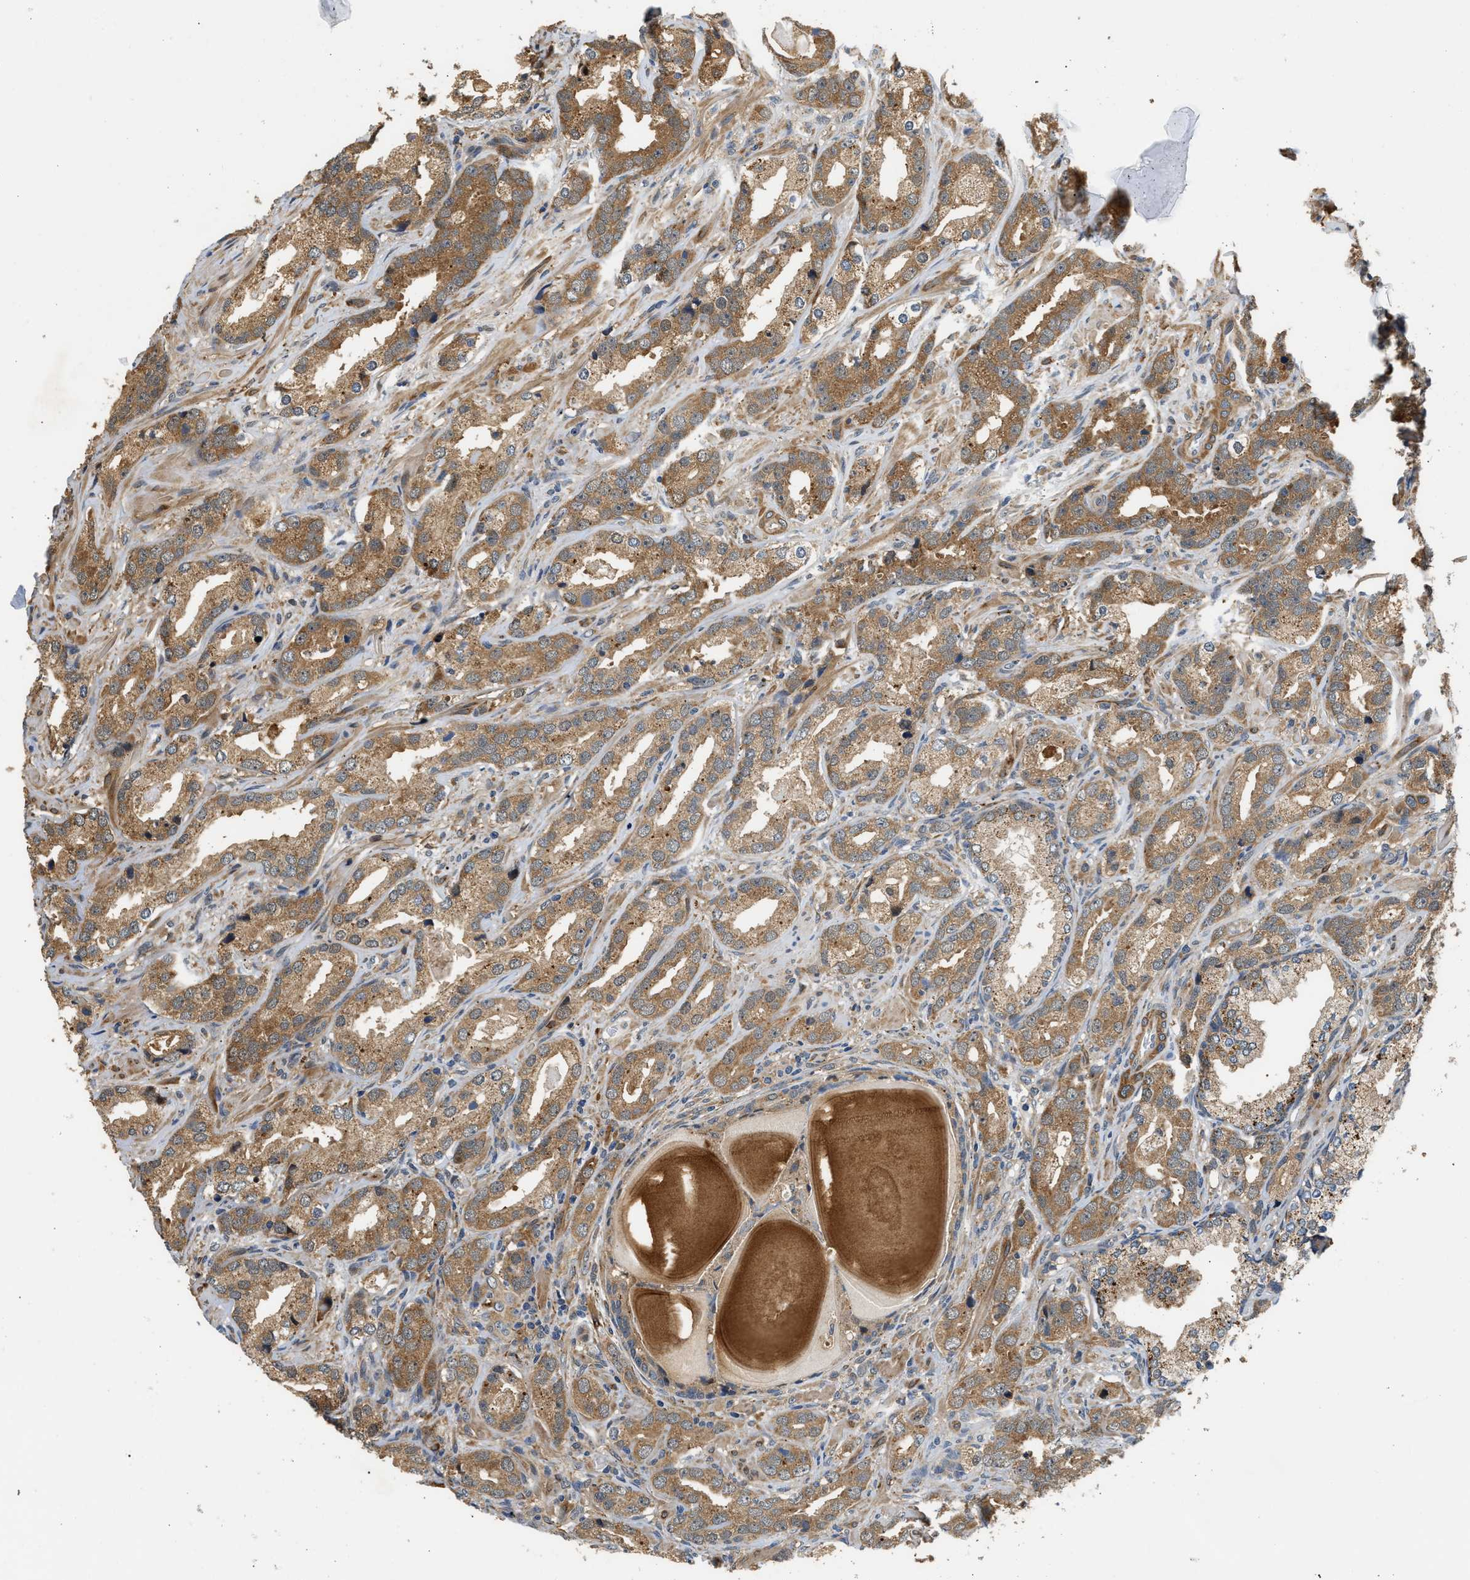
{"staining": {"intensity": "moderate", "quantity": ">75%", "location": "cytoplasmic/membranous"}, "tissue": "prostate cancer", "cell_type": "Tumor cells", "image_type": "cancer", "snomed": [{"axis": "morphology", "description": "Adenocarcinoma, High grade"}, {"axis": "topography", "description": "Prostate"}], "caption": "Protein expression by IHC reveals moderate cytoplasmic/membranous staining in approximately >75% of tumor cells in prostate cancer.", "gene": "LARP6", "patient": {"sex": "male", "age": 63}}